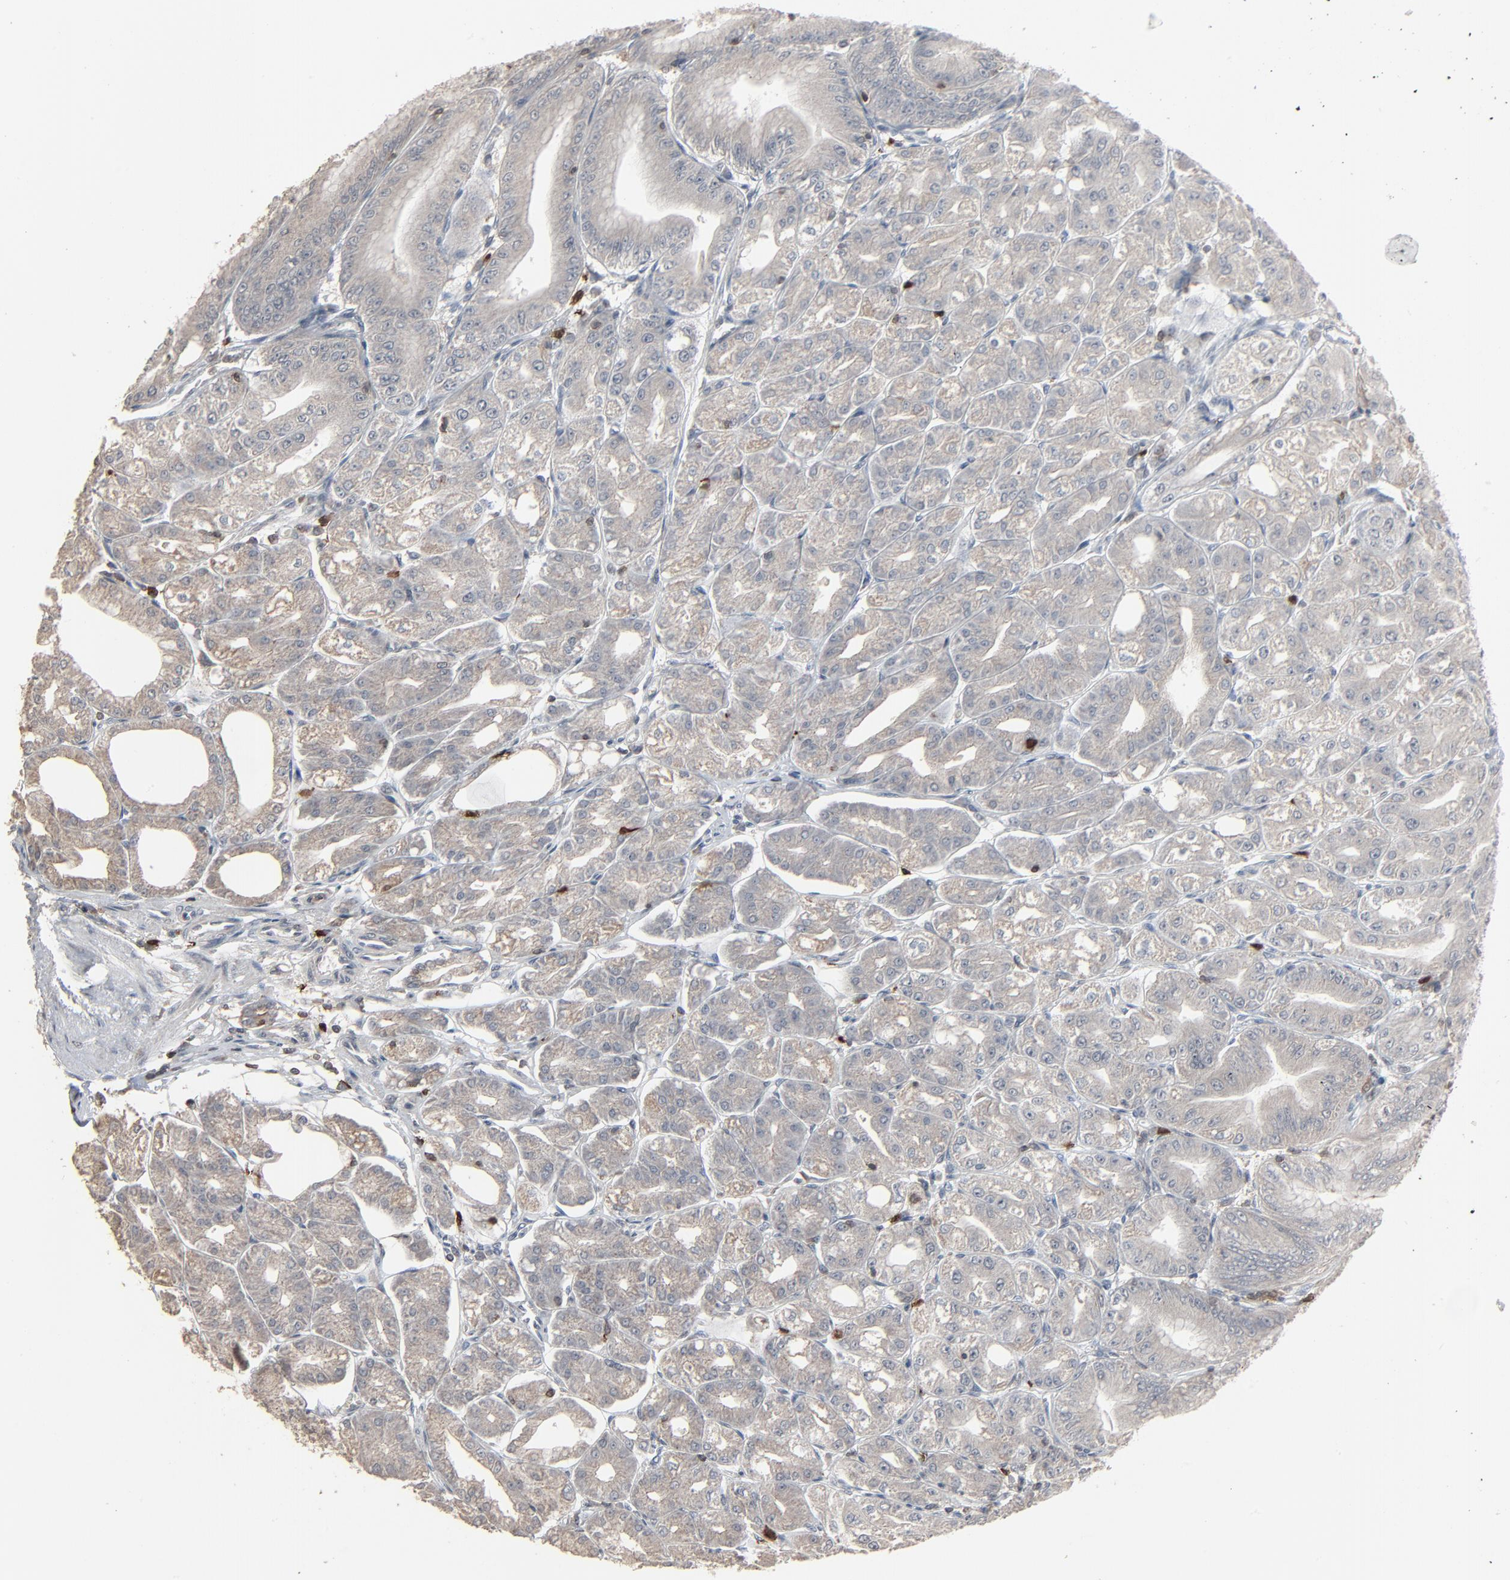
{"staining": {"intensity": "negative", "quantity": "none", "location": "none"}, "tissue": "stomach", "cell_type": "Glandular cells", "image_type": "normal", "snomed": [{"axis": "morphology", "description": "Normal tissue, NOS"}, {"axis": "topography", "description": "Stomach, lower"}], "caption": "The micrograph shows no significant positivity in glandular cells of stomach.", "gene": "DOCK8", "patient": {"sex": "male", "age": 71}}